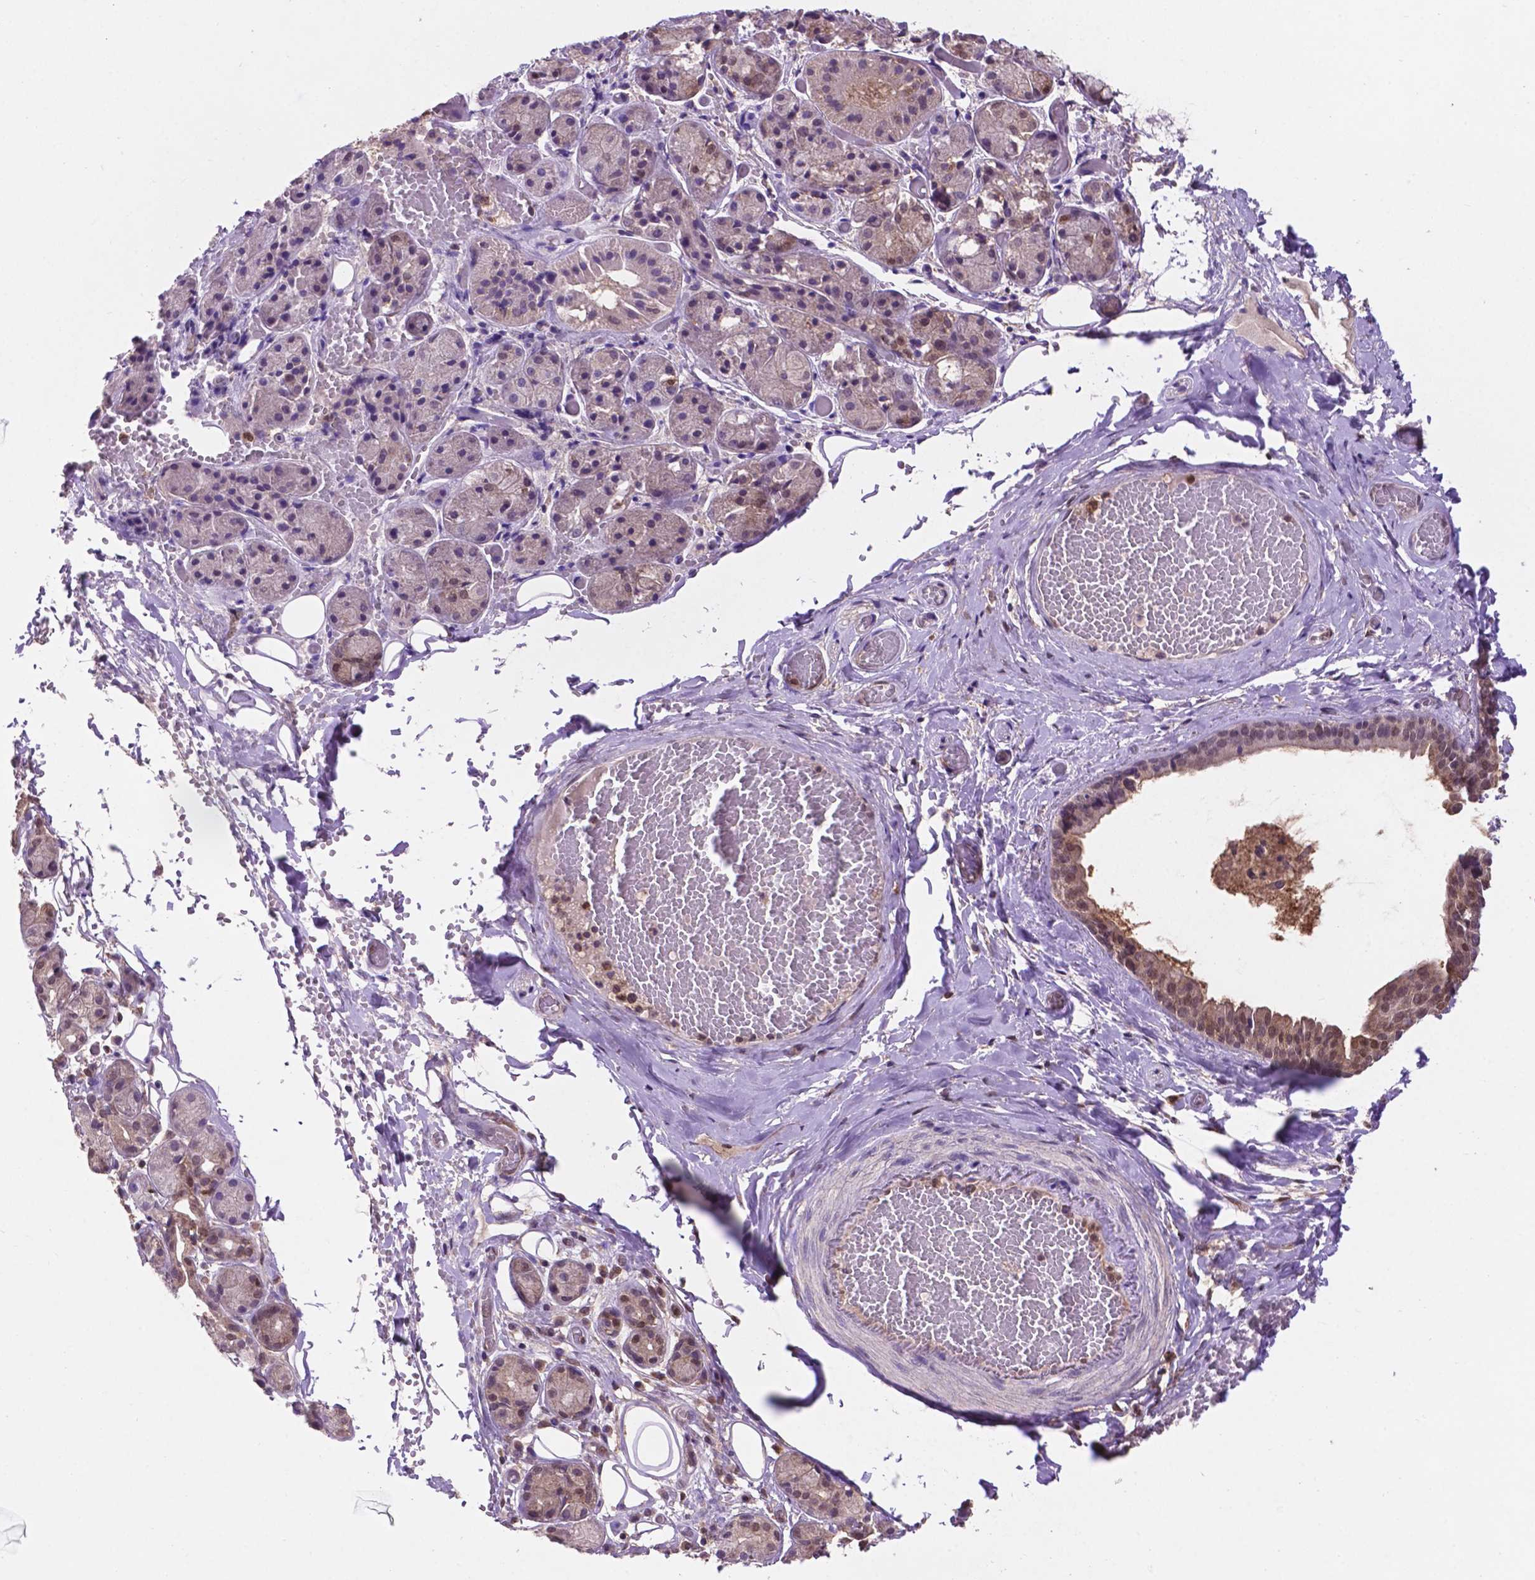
{"staining": {"intensity": "moderate", "quantity": "<25%", "location": "cytoplasmic/membranous,nuclear"}, "tissue": "salivary gland", "cell_type": "Glandular cells", "image_type": "normal", "snomed": [{"axis": "morphology", "description": "Normal tissue, NOS"}, {"axis": "topography", "description": "Salivary gland"}, {"axis": "topography", "description": "Peripheral nerve tissue"}], "caption": "Salivary gland stained for a protein (brown) shows moderate cytoplasmic/membranous,nuclear positive expression in about <25% of glandular cells.", "gene": "UBE2L6", "patient": {"sex": "male", "age": 71}}